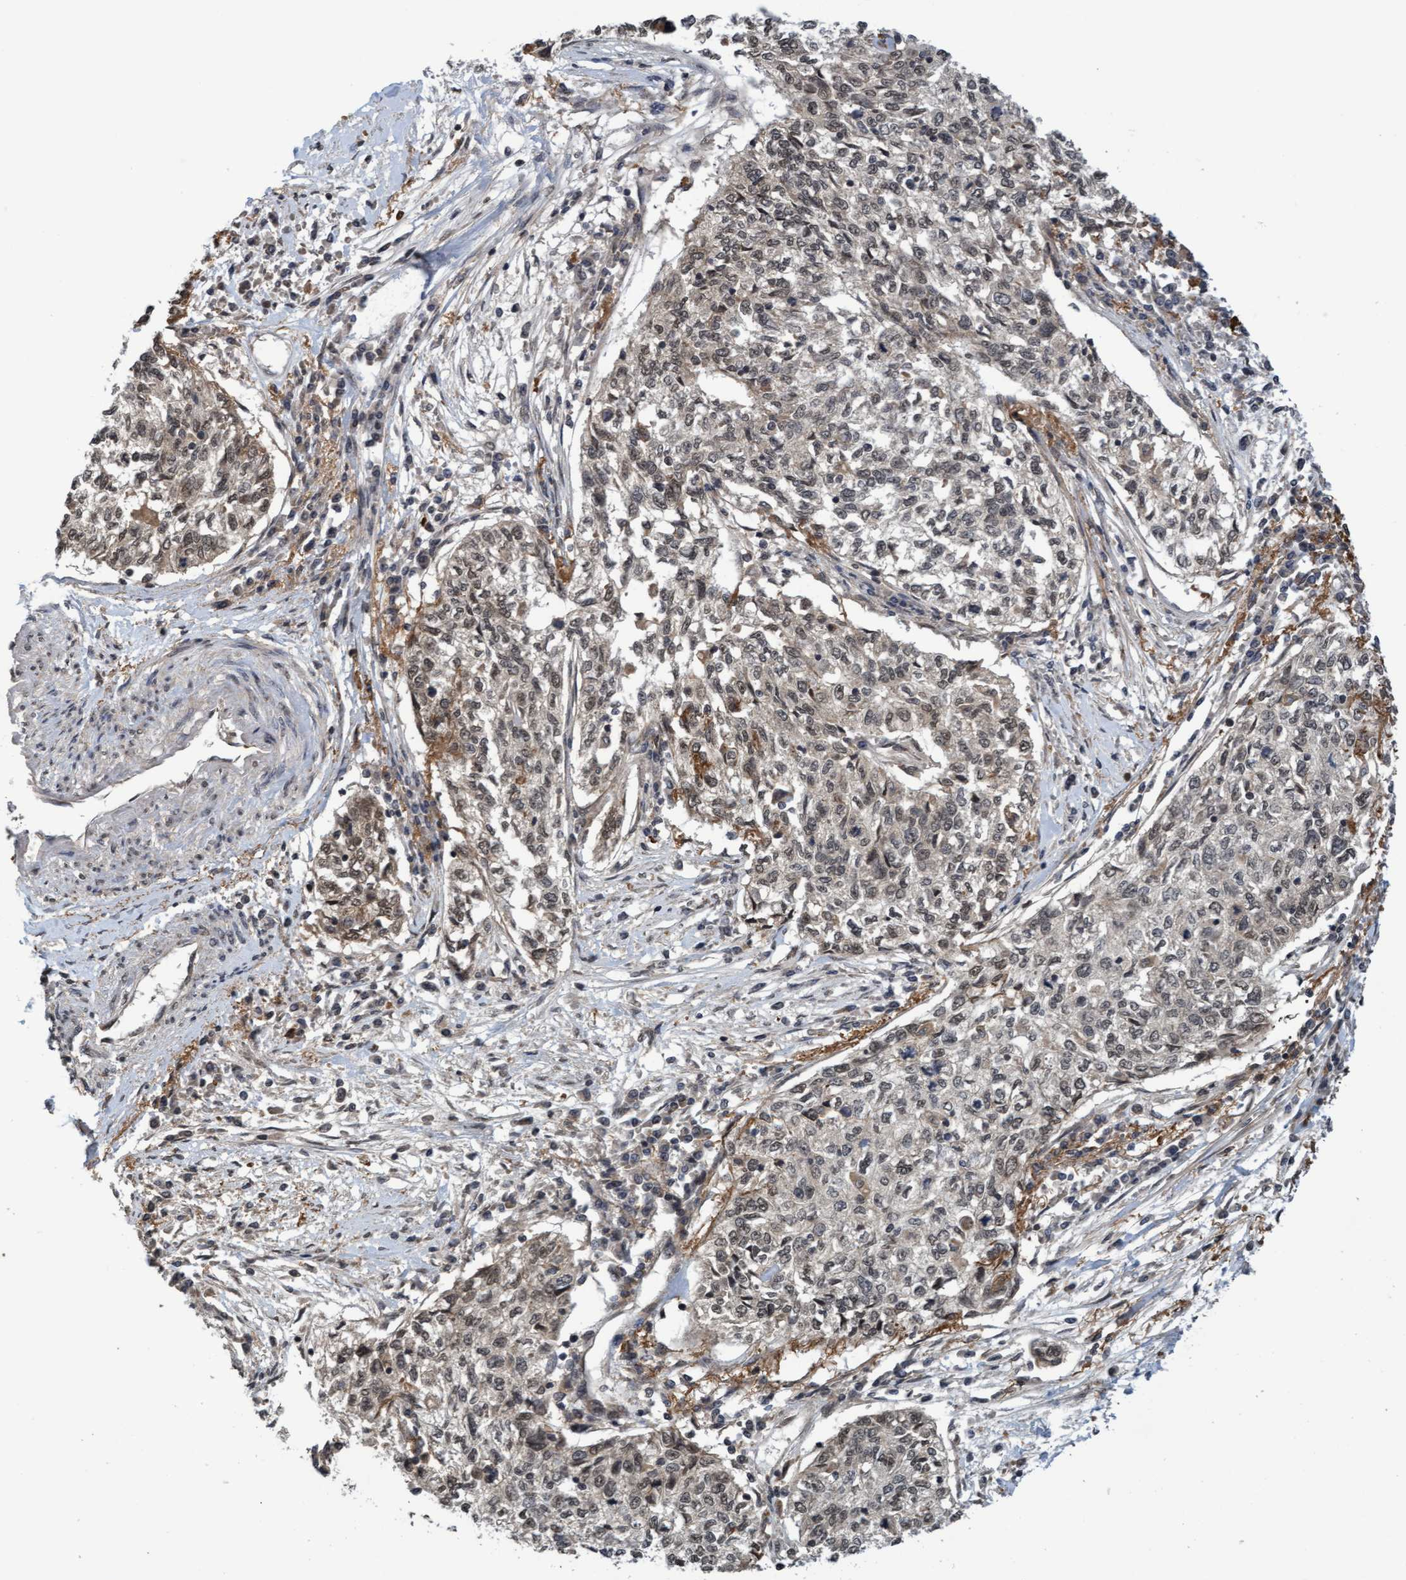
{"staining": {"intensity": "weak", "quantity": ">75%", "location": "nuclear"}, "tissue": "cervical cancer", "cell_type": "Tumor cells", "image_type": "cancer", "snomed": [{"axis": "morphology", "description": "Squamous cell carcinoma, NOS"}, {"axis": "topography", "description": "Cervix"}], "caption": "There is low levels of weak nuclear staining in tumor cells of squamous cell carcinoma (cervical), as demonstrated by immunohistochemical staining (brown color).", "gene": "WASF1", "patient": {"sex": "female", "age": 57}}